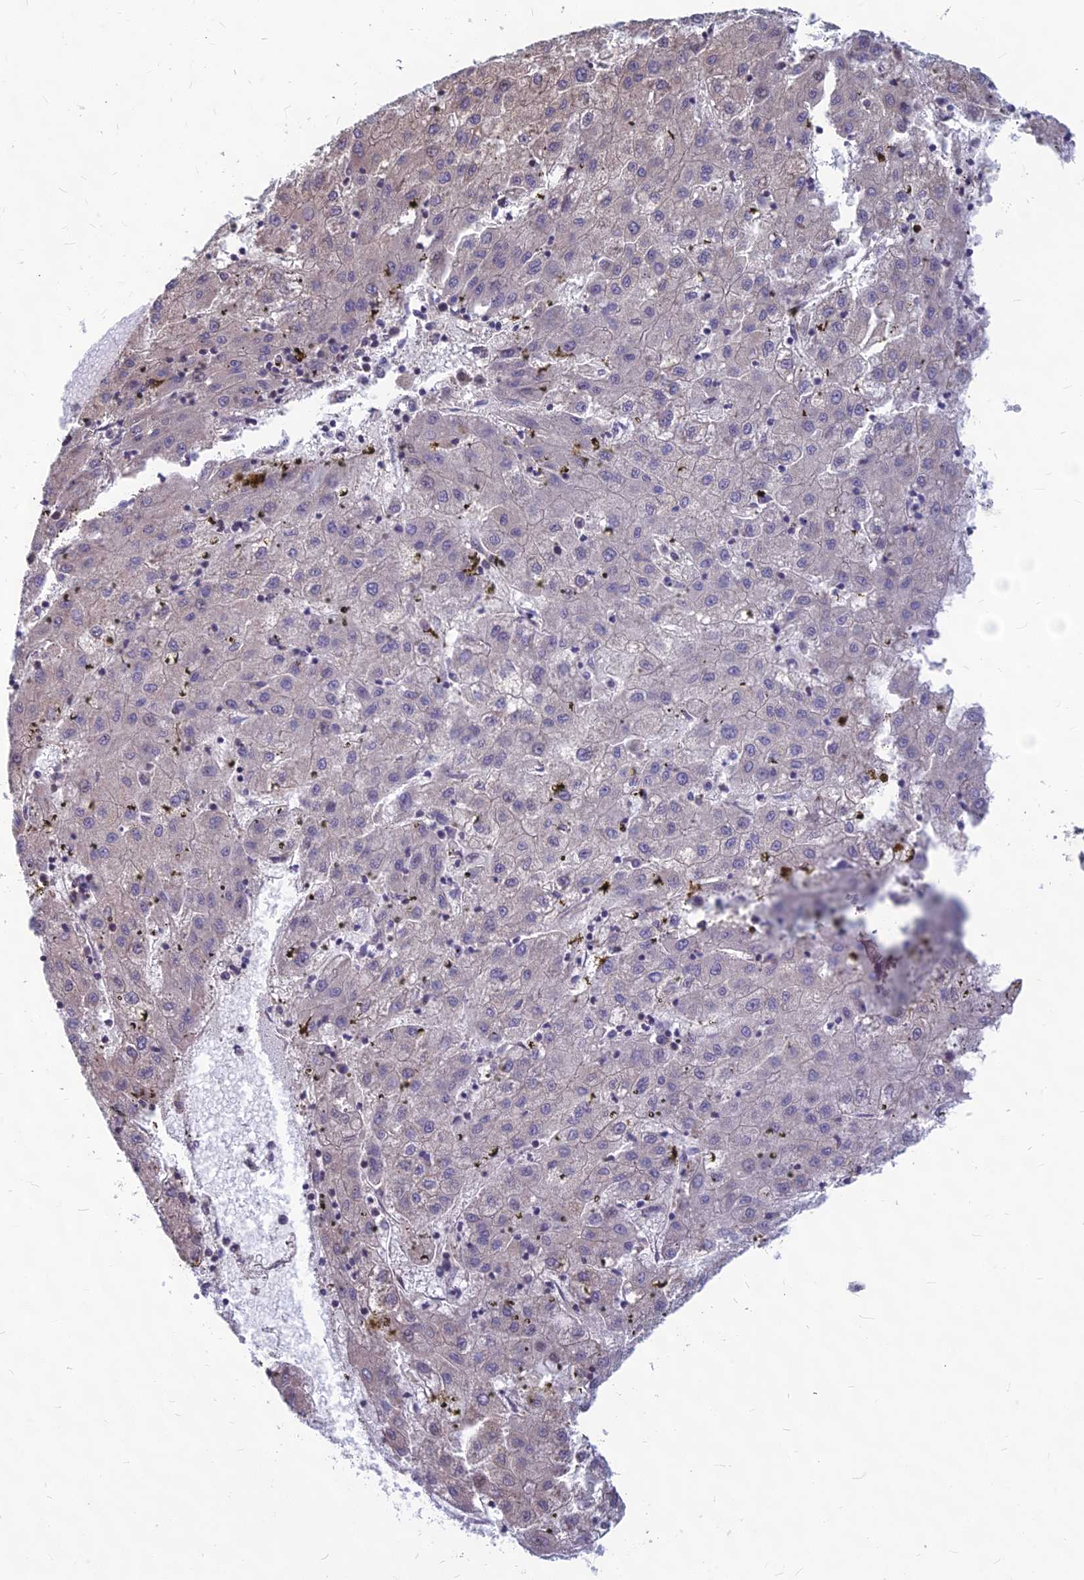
{"staining": {"intensity": "moderate", "quantity": "<25%", "location": "cytoplasmic/membranous"}, "tissue": "liver cancer", "cell_type": "Tumor cells", "image_type": "cancer", "snomed": [{"axis": "morphology", "description": "Carcinoma, Hepatocellular, NOS"}, {"axis": "topography", "description": "Liver"}], "caption": "Hepatocellular carcinoma (liver) was stained to show a protein in brown. There is low levels of moderate cytoplasmic/membranous staining in approximately <25% of tumor cells. (brown staining indicates protein expression, while blue staining denotes nuclei).", "gene": "LSM6", "patient": {"sex": "male", "age": 72}}